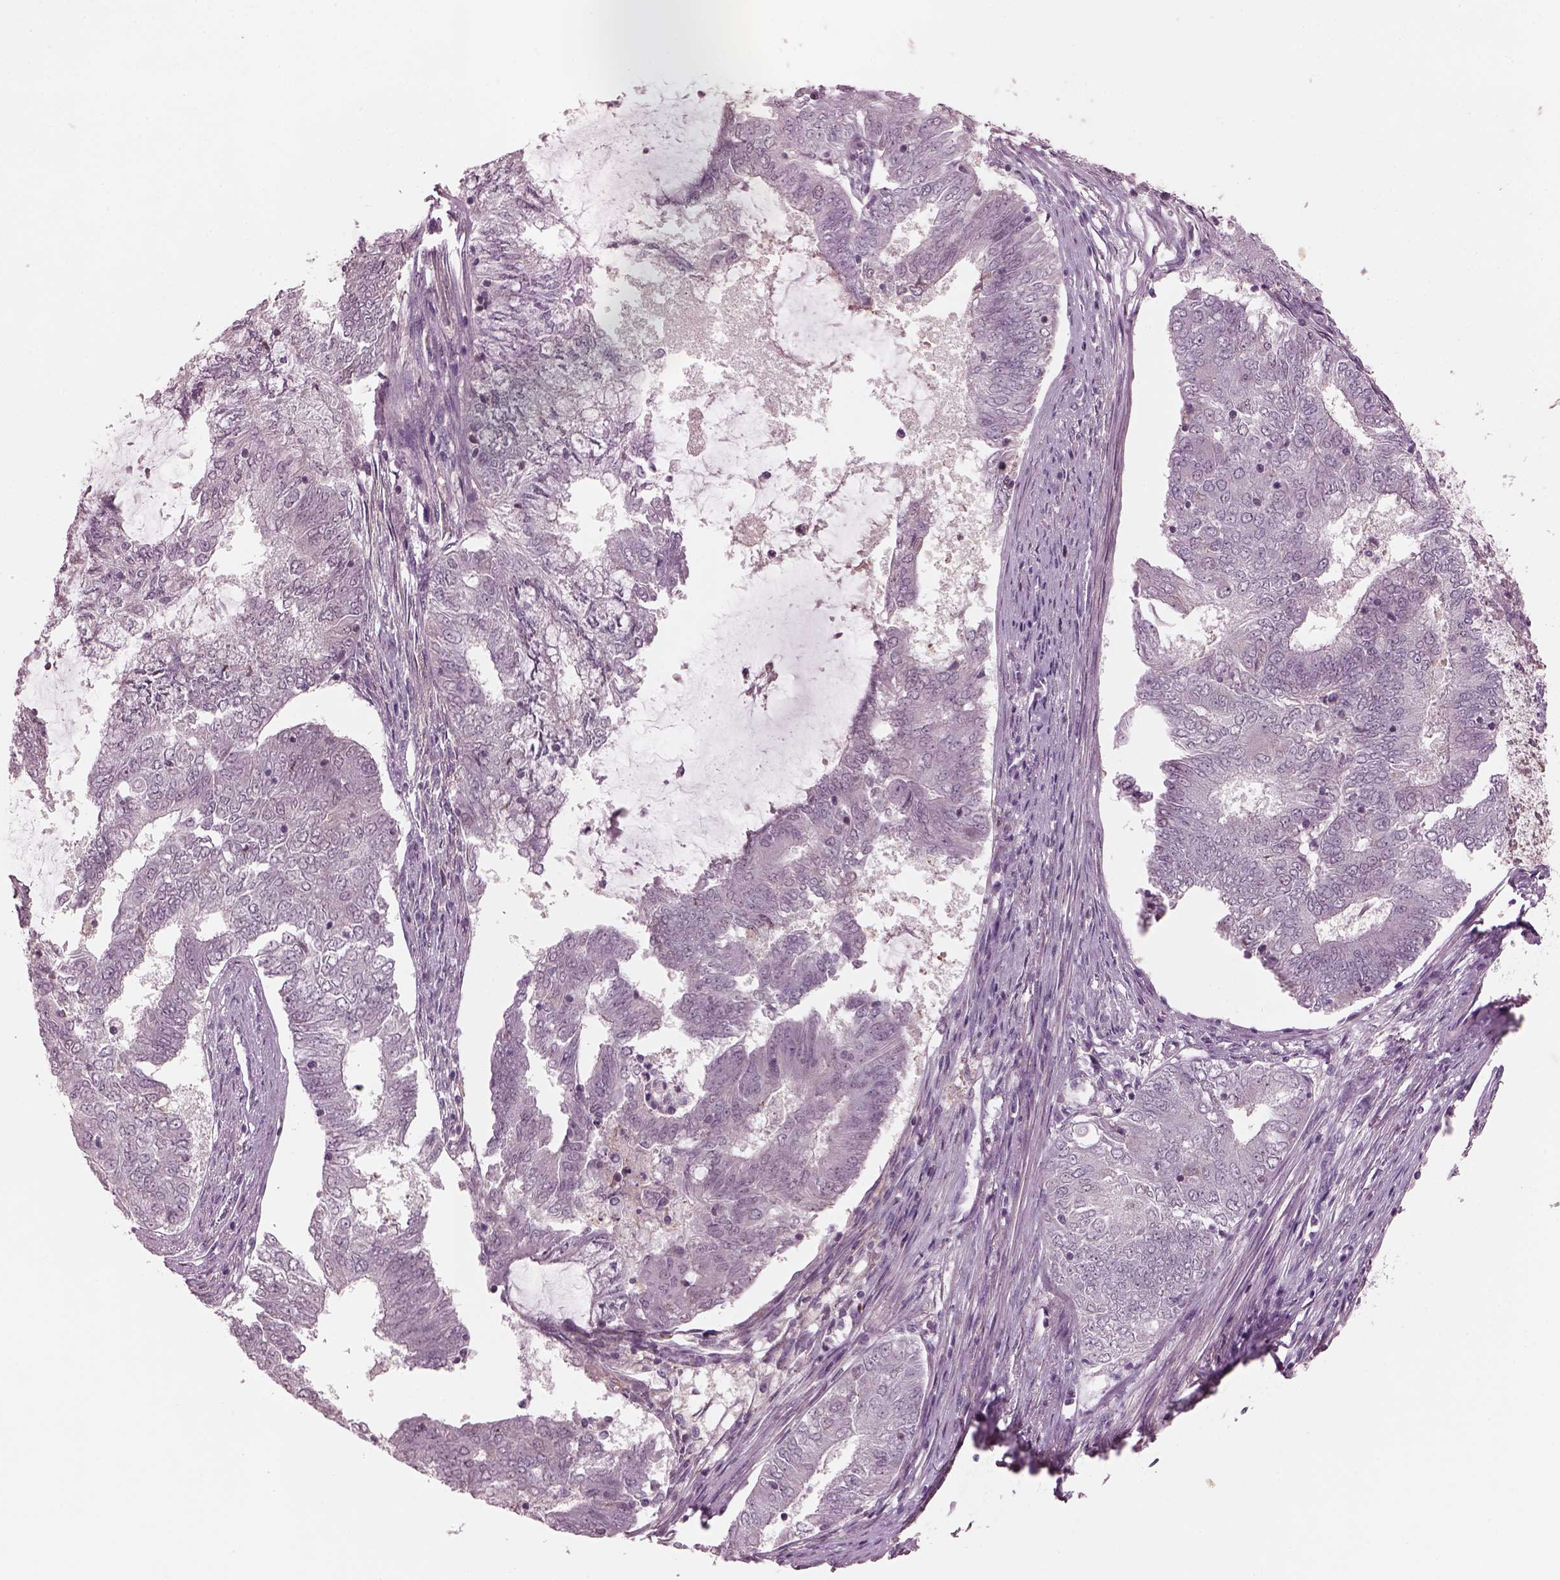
{"staining": {"intensity": "negative", "quantity": "none", "location": "none"}, "tissue": "endometrial cancer", "cell_type": "Tumor cells", "image_type": "cancer", "snomed": [{"axis": "morphology", "description": "Adenocarcinoma, NOS"}, {"axis": "topography", "description": "Endometrium"}], "caption": "Human endometrial cancer (adenocarcinoma) stained for a protein using IHC demonstrates no expression in tumor cells.", "gene": "SRI", "patient": {"sex": "female", "age": 62}}